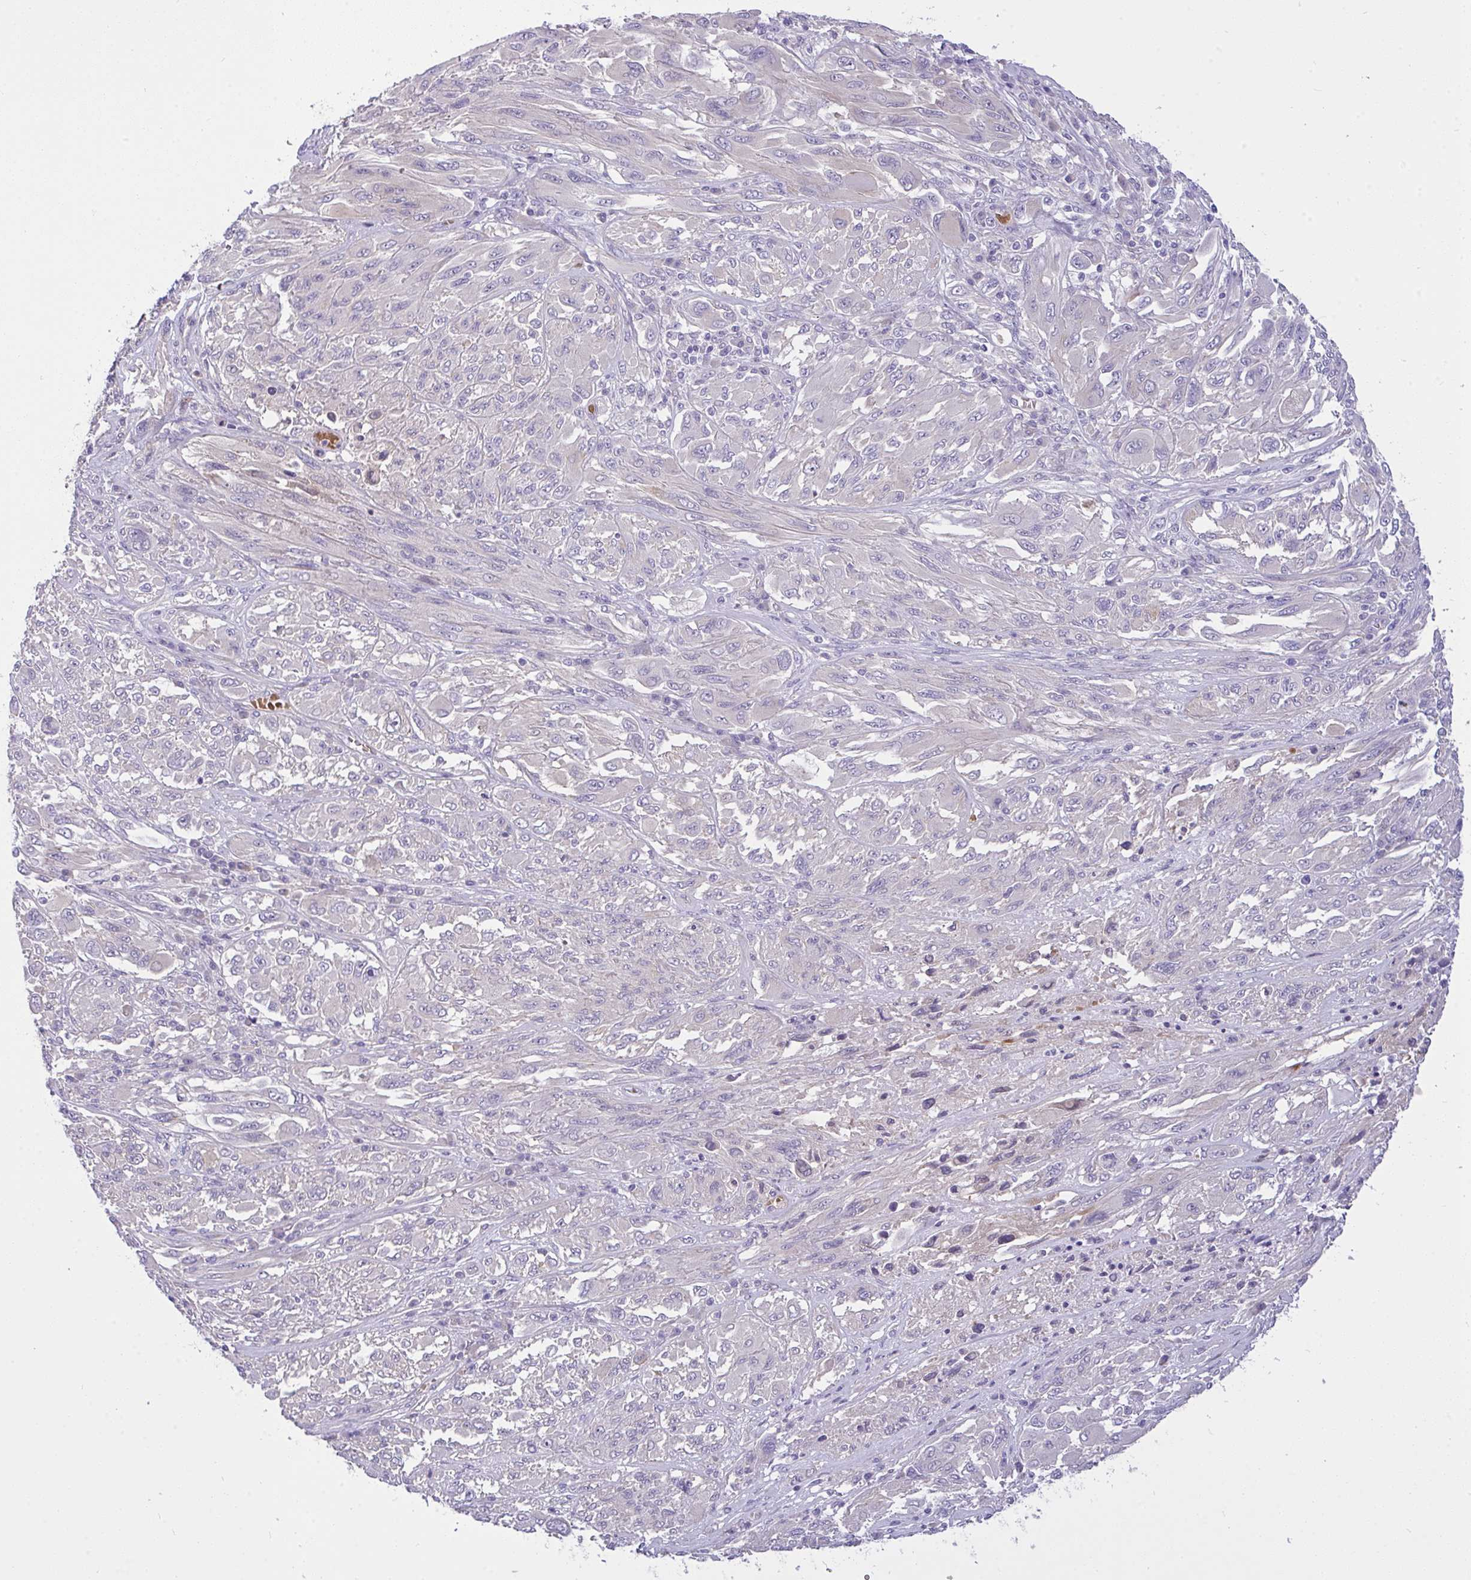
{"staining": {"intensity": "negative", "quantity": "none", "location": "none"}, "tissue": "melanoma", "cell_type": "Tumor cells", "image_type": "cancer", "snomed": [{"axis": "morphology", "description": "Malignant melanoma, NOS"}, {"axis": "topography", "description": "Skin"}], "caption": "A micrograph of melanoma stained for a protein displays no brown staining in tumor cells.", "gene": "MOCS1", "patient": {"sex": "female", "age": 91}}